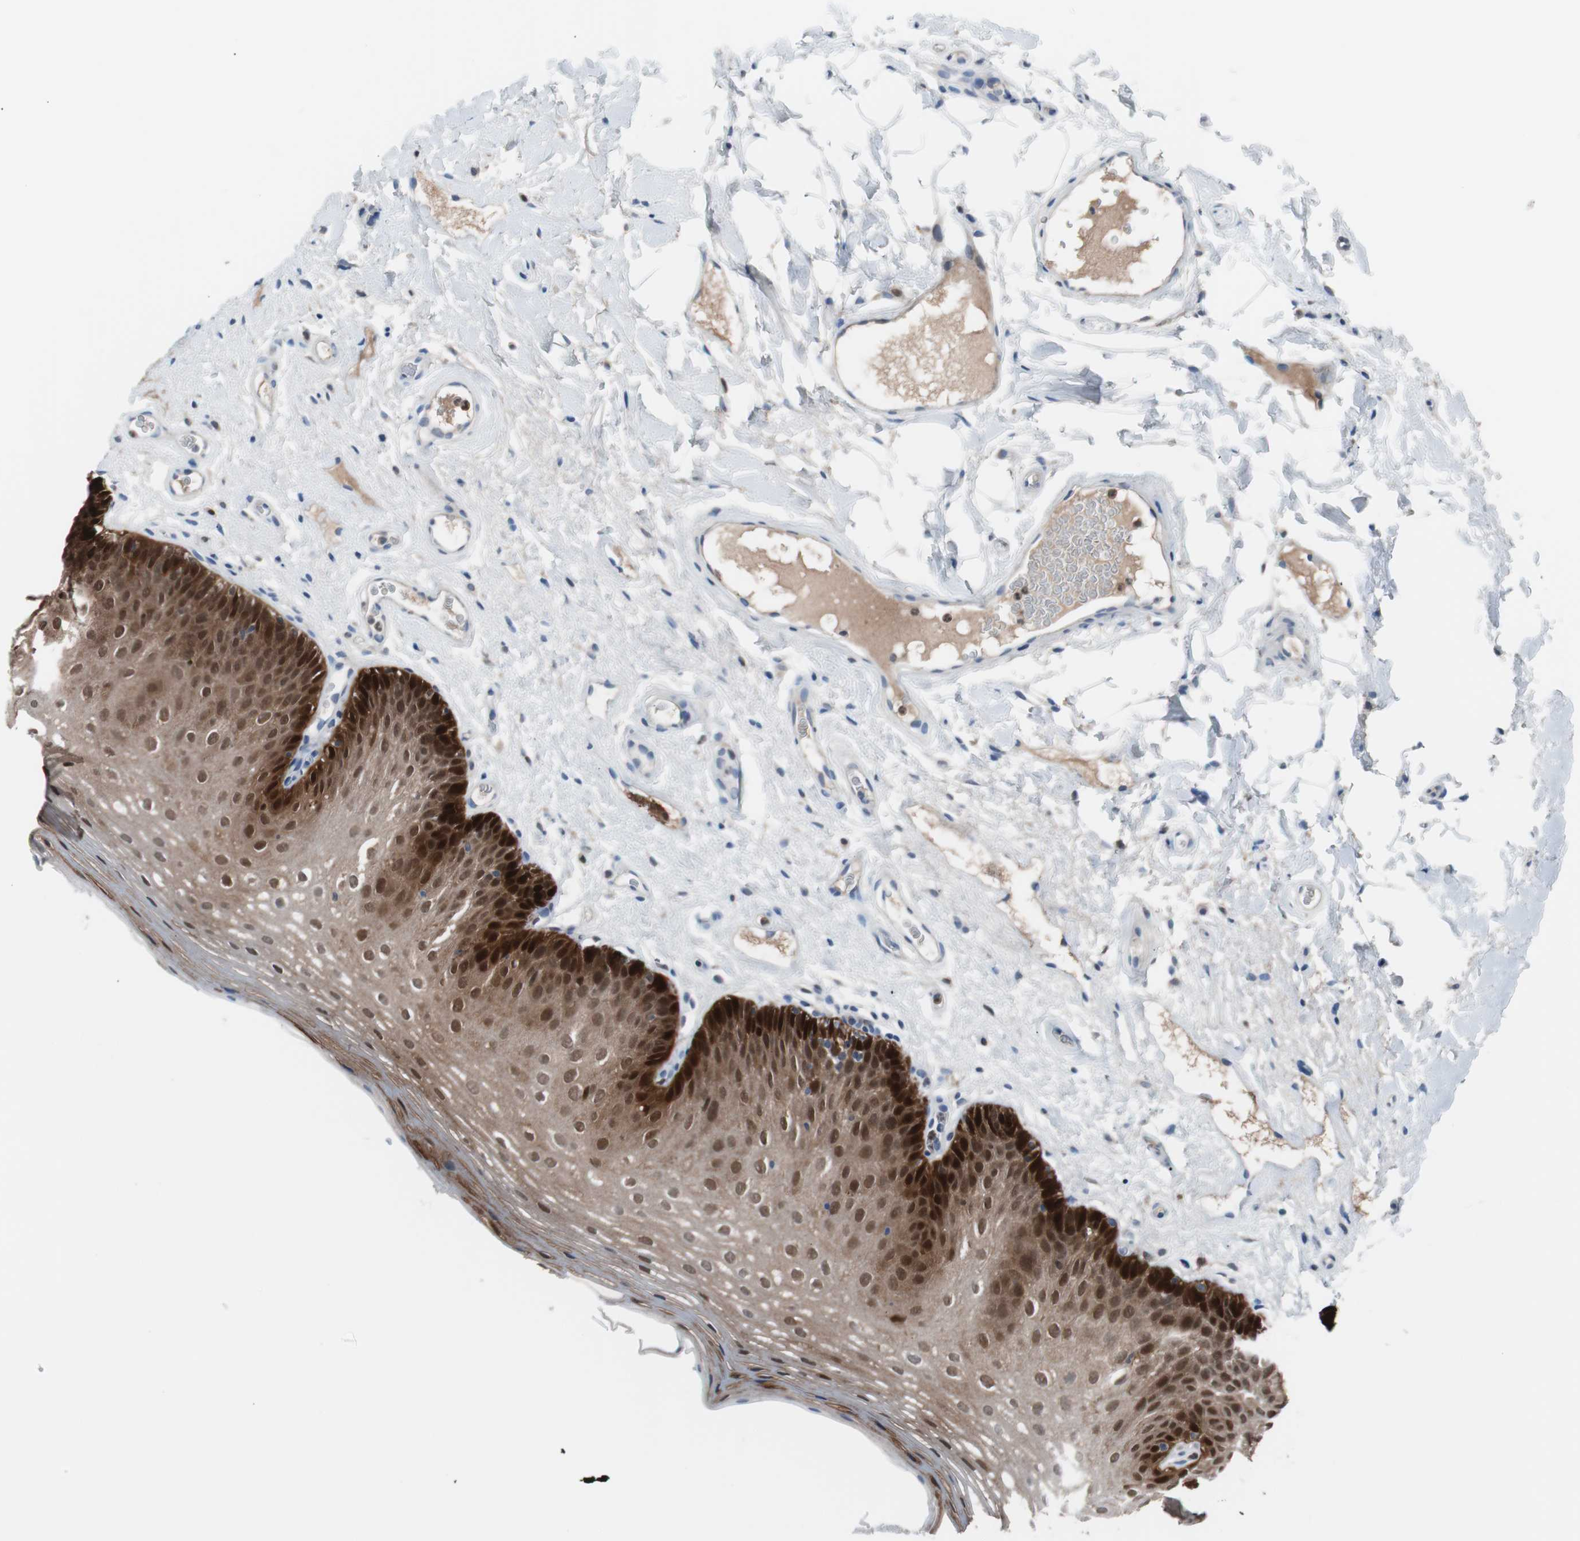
{"staining": {"intensity": "strong", "quantity": "25%-75%", "location": "cytoplasmic/membranous,nuclear"}, "tissue": "oral mucosa", "cell_type": "Squamous epithelial cells", "image_type": "normal", "snomed": [{"axis": "morphology", "description": "Normal tissue, NOS"}, {"axis": "morphology", "description": "Squamous cell carcinoma, NOS"}, {"axis": "topography", "description": "Skeletal muscle"}, {"axis": "topography", "description": "Oral tissue"}], "caption": "Immunohistochemistry (IHC) histopathology image of benign oral mucosa: oral mucosa stained using immunohistochemistry (IHC) exhibits high levels of strong protein expression localized specifically in the cytoplasmic/membranous,nuclear of squamous epithelial cells, appearing as a cytoplasmic/membranous,nuclear brown color.", "gene": "IL18", "patient": {"sex": "male", "age": 71}}